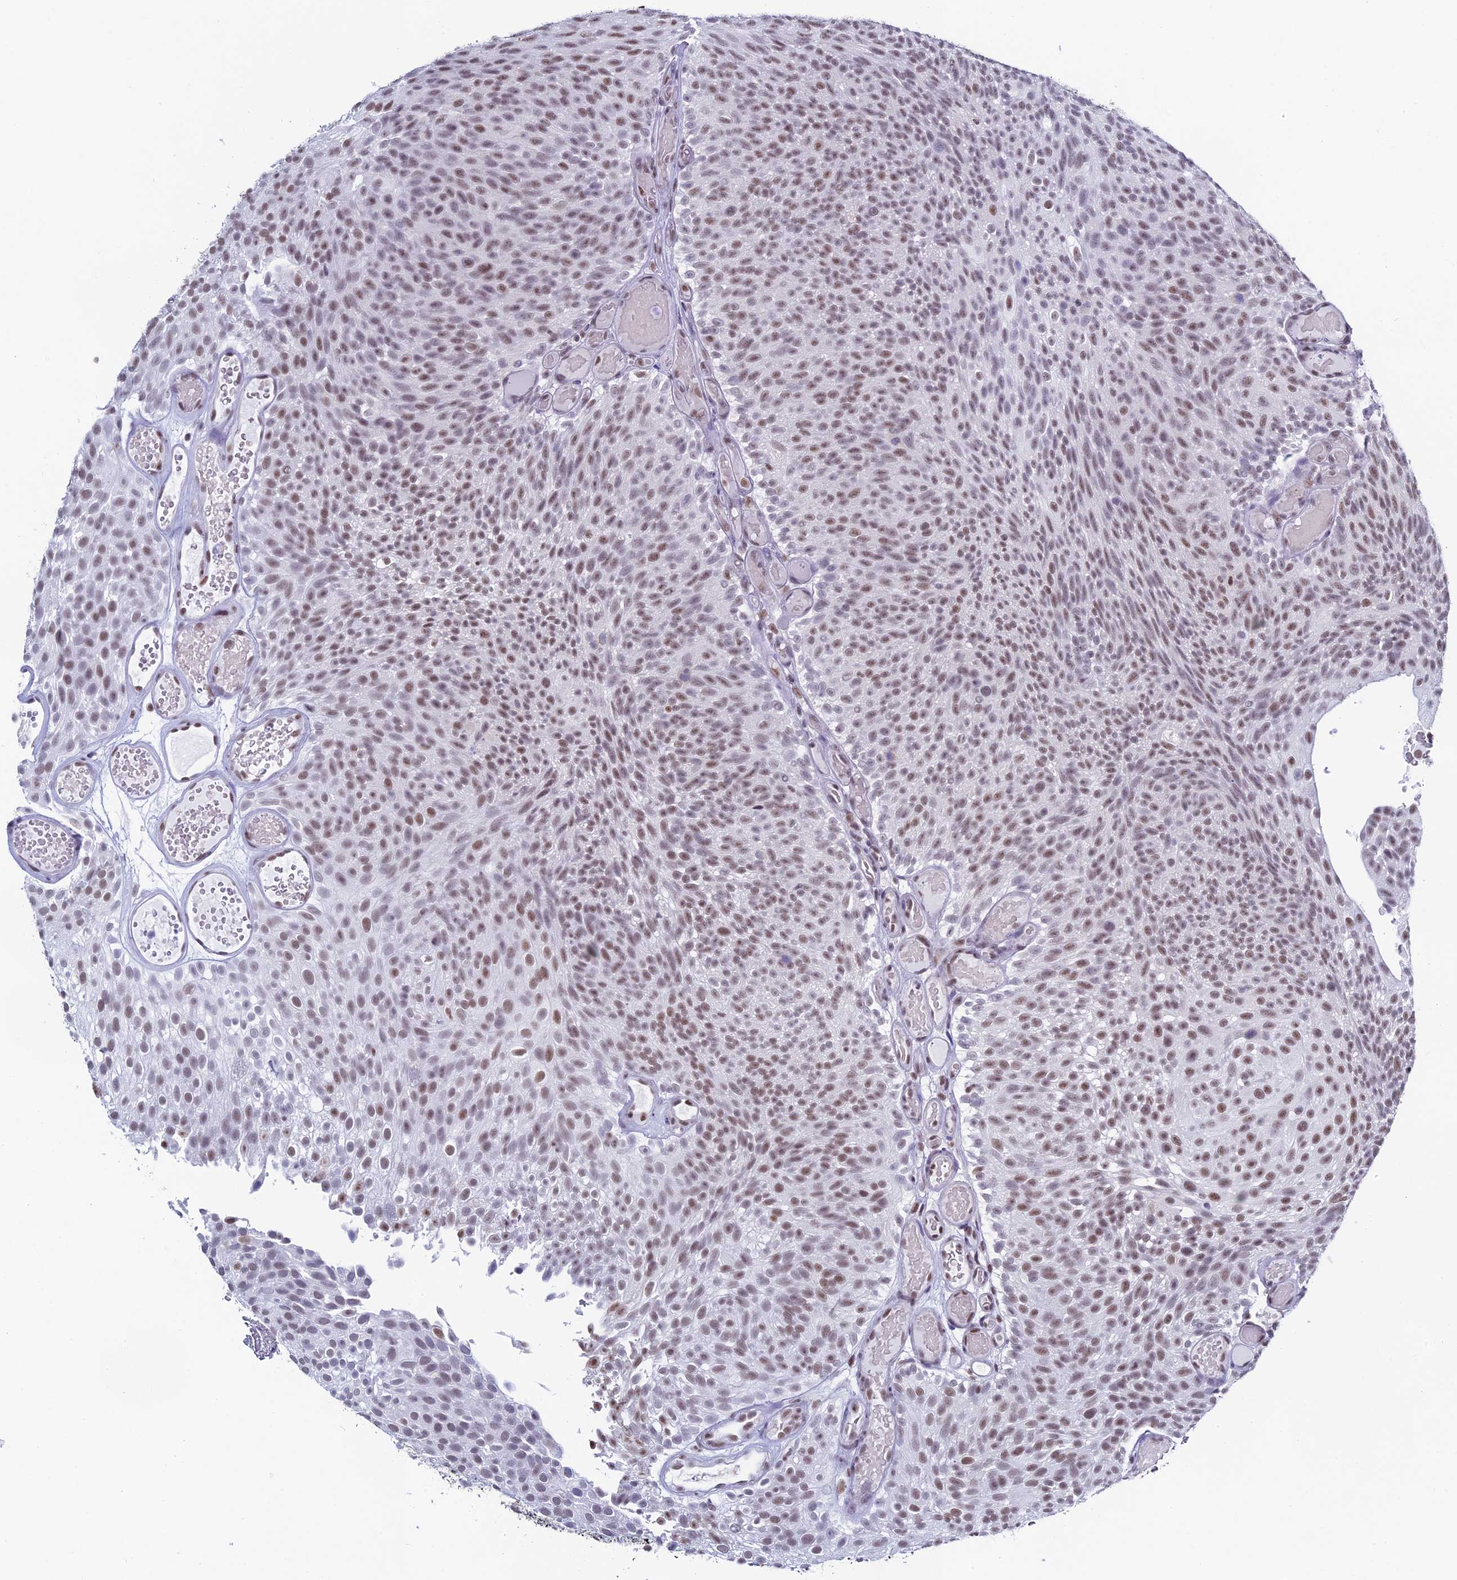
{"staining": {"intensity": "moderate", "quantity": ">75%", "location": "nuclear"}, "tissue": "urothelial cancer", "cell_type": "Tumor cells", "image_type": "cancer", "snomed": [{"axis": "morphology", "description": "Urothelial carcinoma, Low grade"}, {"axis": "topography", "description": "Urinary bladder"}], "caption": "Low-grade urothelial carcinoma stained with DAB immunohistochemistry (IHC) demonstrates medium levels of moderate nuclear positivity in approximately >75% of tumor cells. Using DAB (brown) and hematoxylin (blue) stains, captured at high magnification using brightfield microscopy.", "gene": "CD2BP2", "patient": {"sex": "male", "age": 78}}